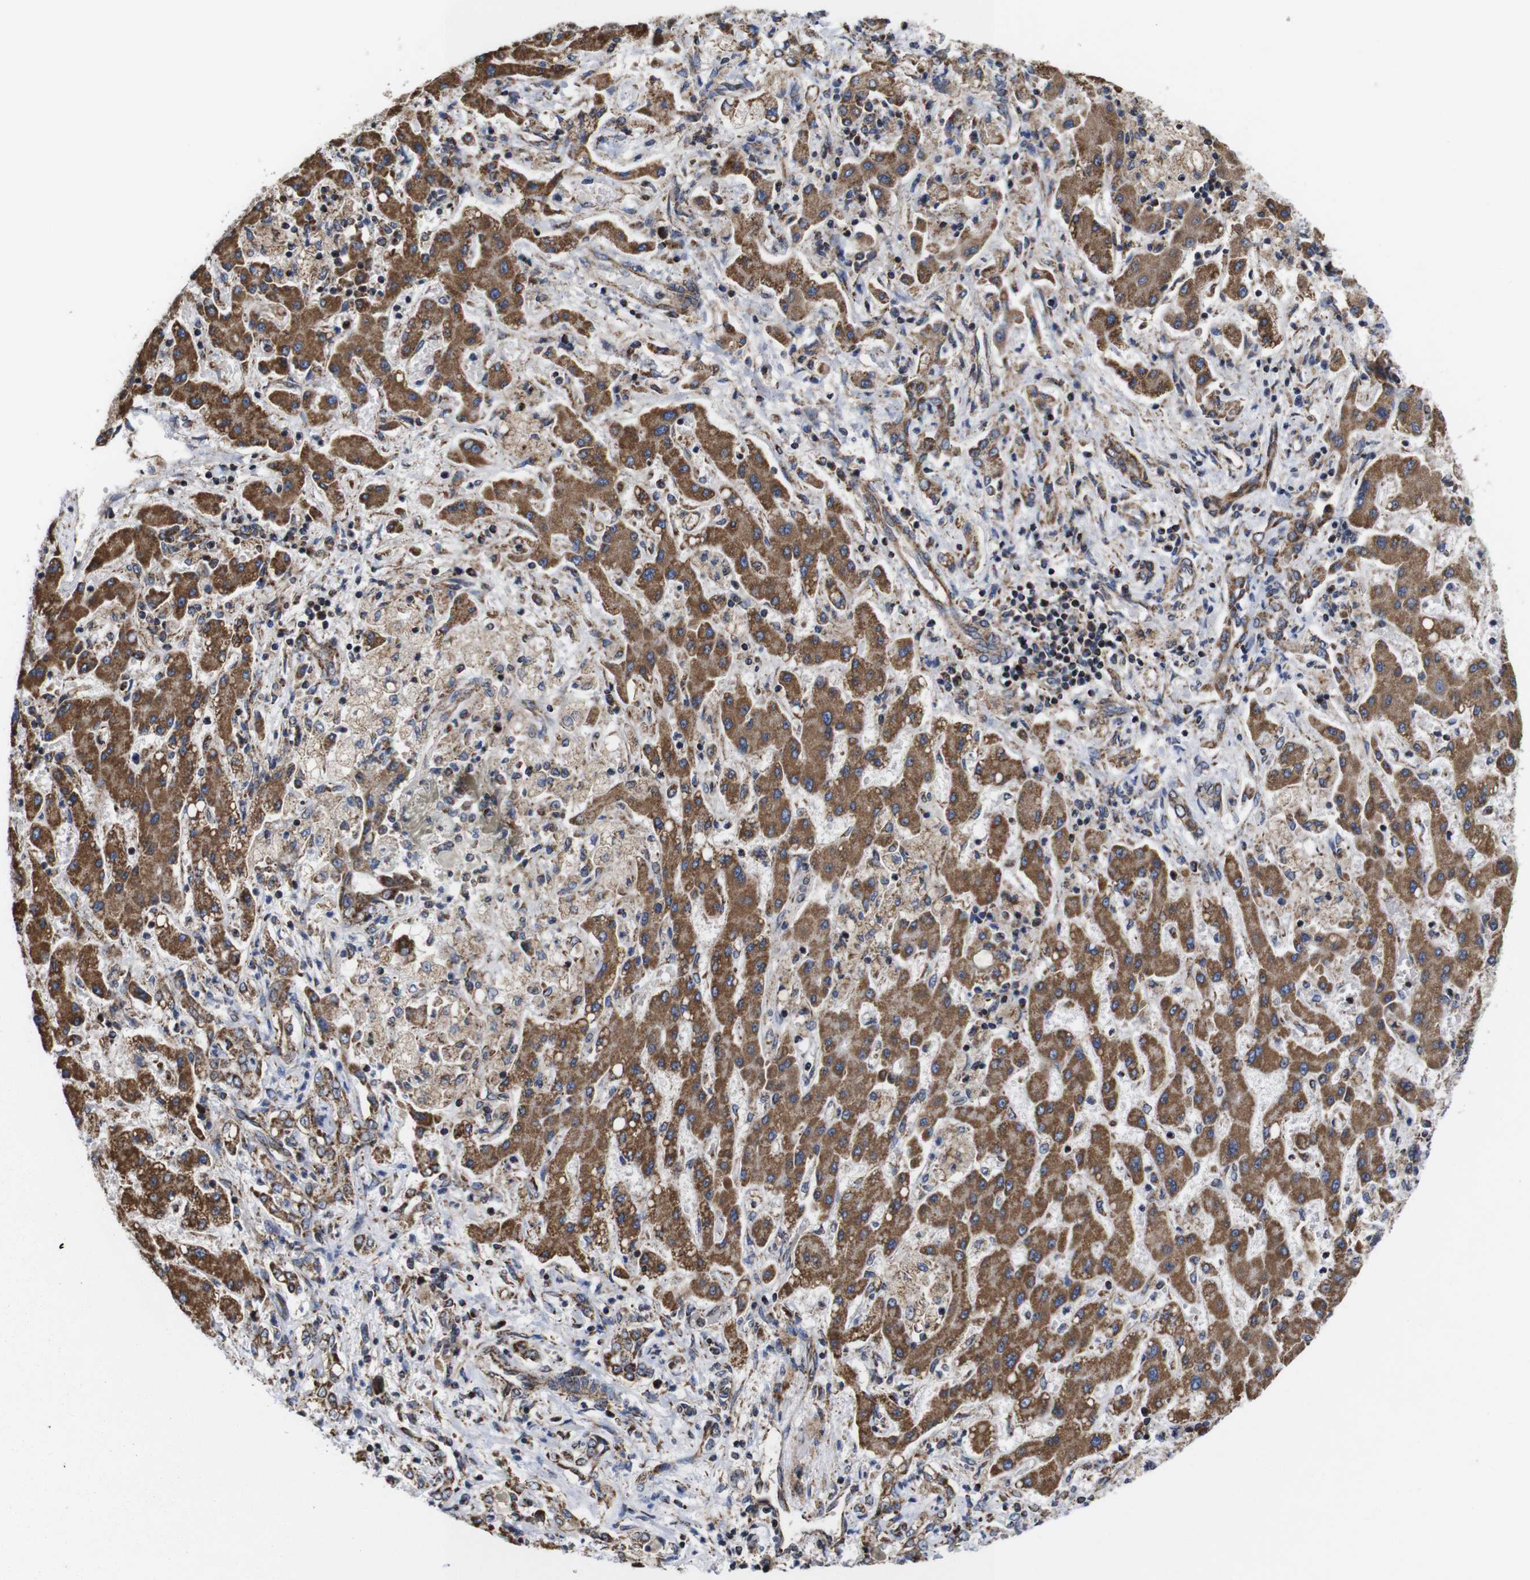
{"staining": {"intensity": "moderate", "quantity": ">75%", "location": "cytoplasmic/membranous"}, "tissue": "liver cancer", "cell_type": "Tumor cells", "image_type": "cancer", "snomed": [{"axis": "morphology", "description": "Cholangiocarcinoma"}, {"axis": "topography", "description": "Liver"}], "caption": "Liver cholangiocarcinoma tissue shows moderate cytoplasmic/membranous staining in about >75% of tumor cells, visualized by immunohistochemistry.", "gene": "C17orf80", "patient": {"sex": "male", "age": 50}}